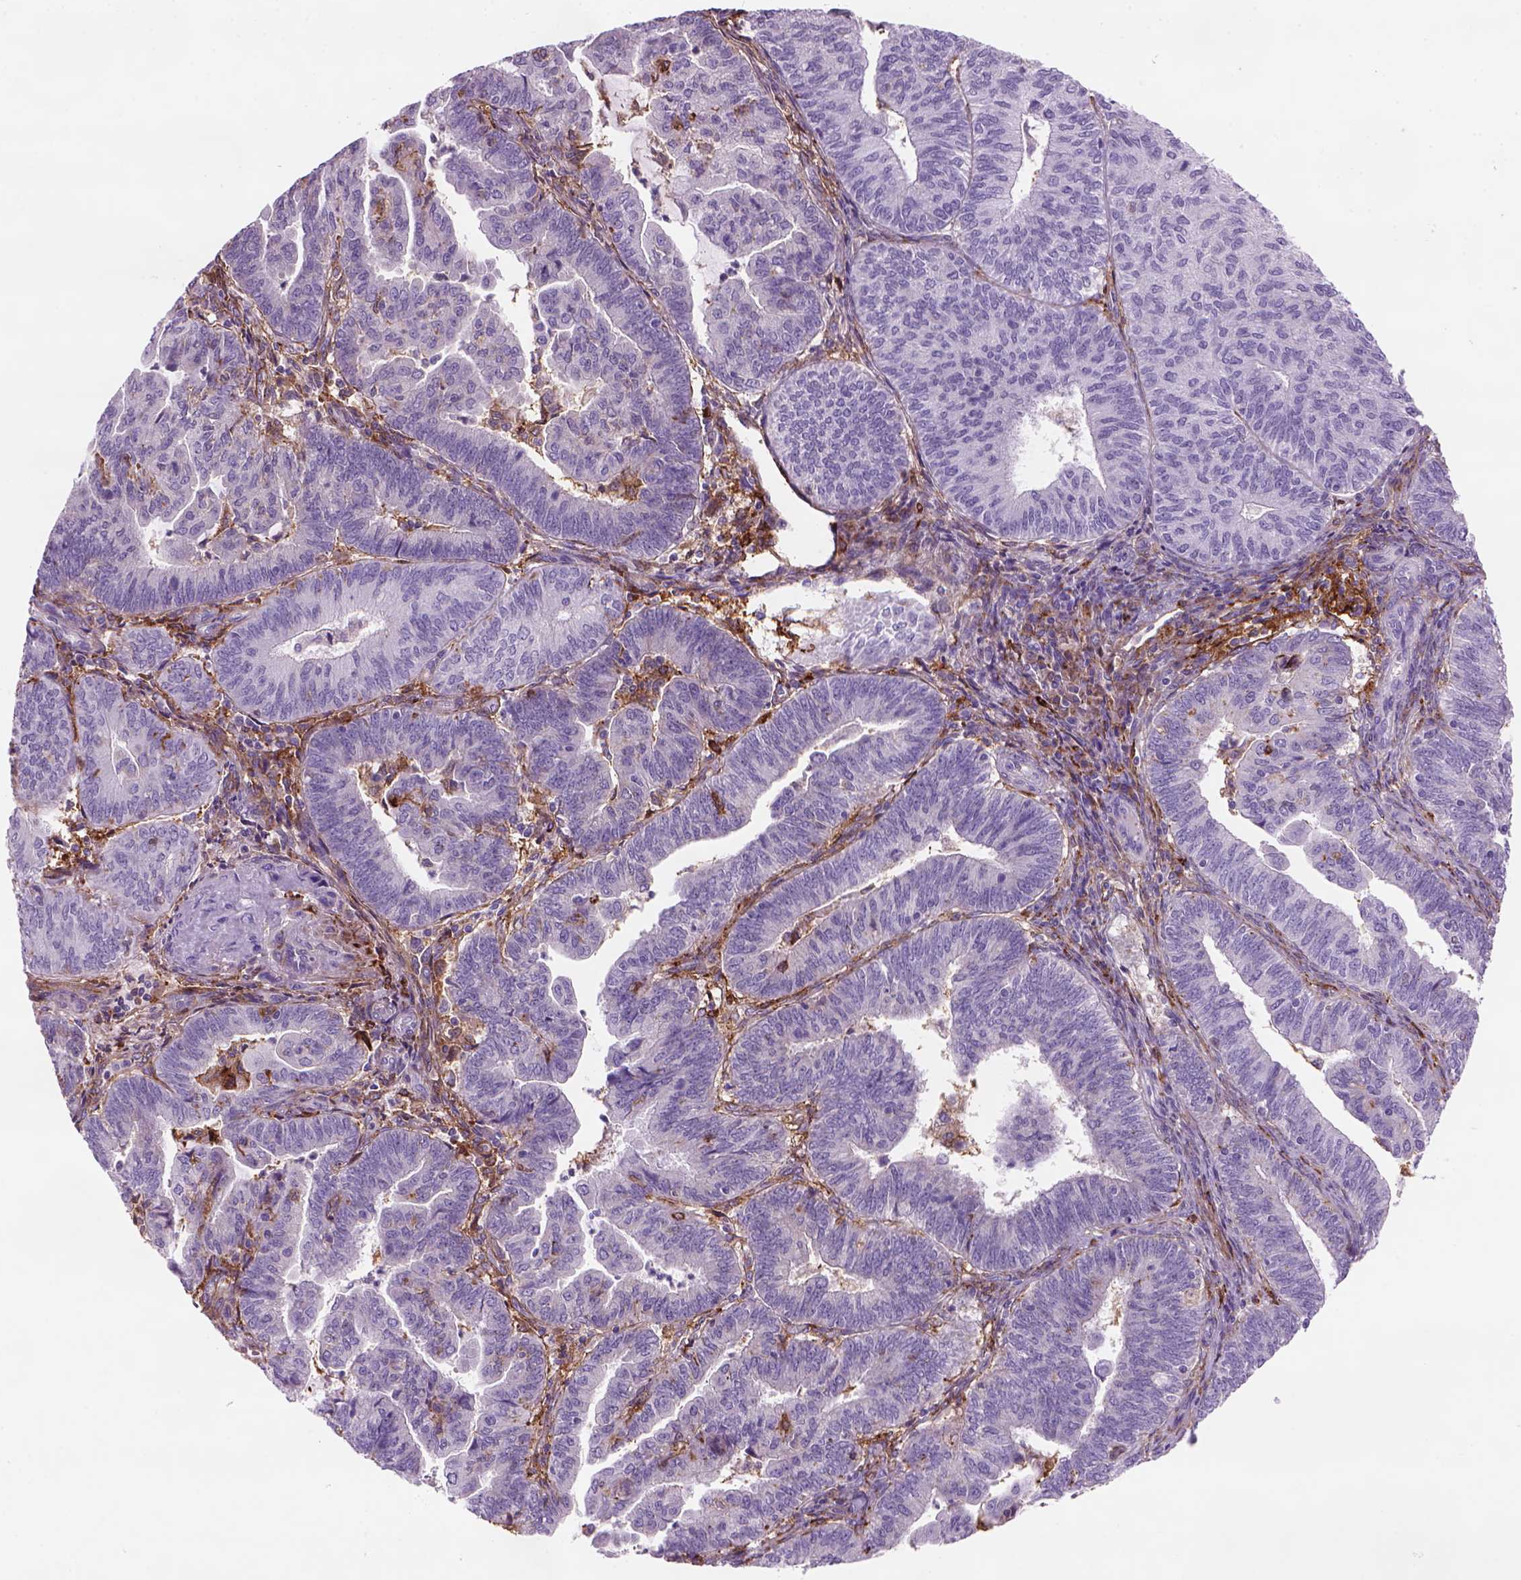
{"staining": {"intensity": "negative", "quantity": "none", "location": "none"}, "tissue": "endometrial cancer", "cell_type": "Tumor cells", "image_type": "cancer", "snomed": [{"axis": "morphology", "description": "Adenocarcinoma, NOS"}, {"axis": "topography", "description": "Endometrium"}], "caption": "A micrograph of endometrial cancer (adenocarcinoma) stained for a protein displays no brown staining in tumor cells. (Brightfield microscopy of DAB IHC at high magnification).", "gene": "MARCKS", "patient": {"sex": "female", "age": 82}}